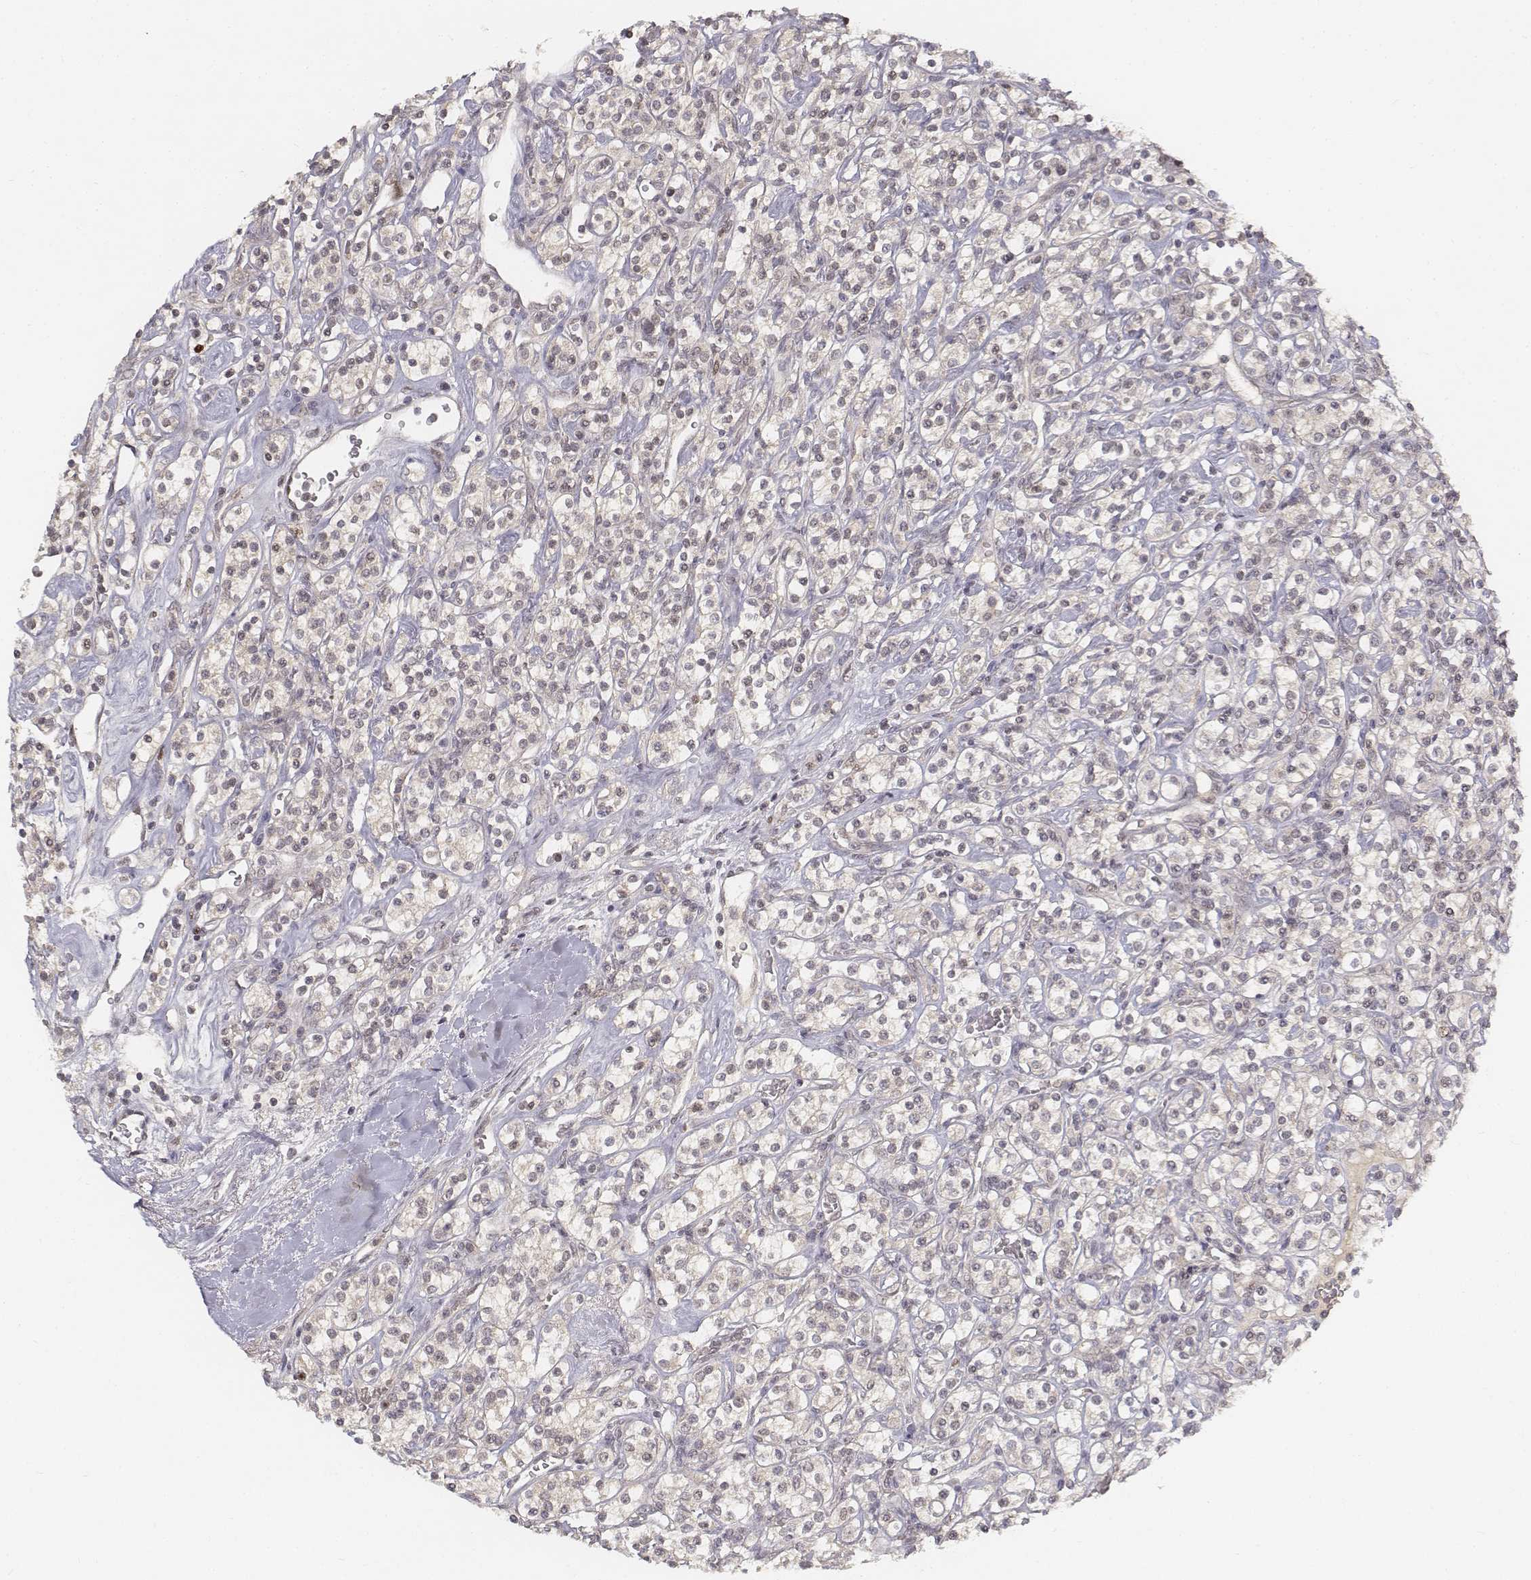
{"staining": {"intensity": "negative", "quantity": "none", "location": "none"}, "tissue": "renal cancer", "cell_type": "Tumor cells", "image_type": "cancer", "snomed": [{"axis": "morphology", "description": "Adenocarcinoma, NOS"}, {"axis": "topography", "description": "Kidney"}], "caption": "Immunohistochemical staining of human adenocarcinoma (renal) exhibits no significant expression in tumor cells. The staining is performed using DAB (3,3'-diaminobenzidine) brown chromogen with nuclei counter-stained in using hematoxylin.", "gene": "FANCD2", "patient": {"sex": "male", "age": 77}}